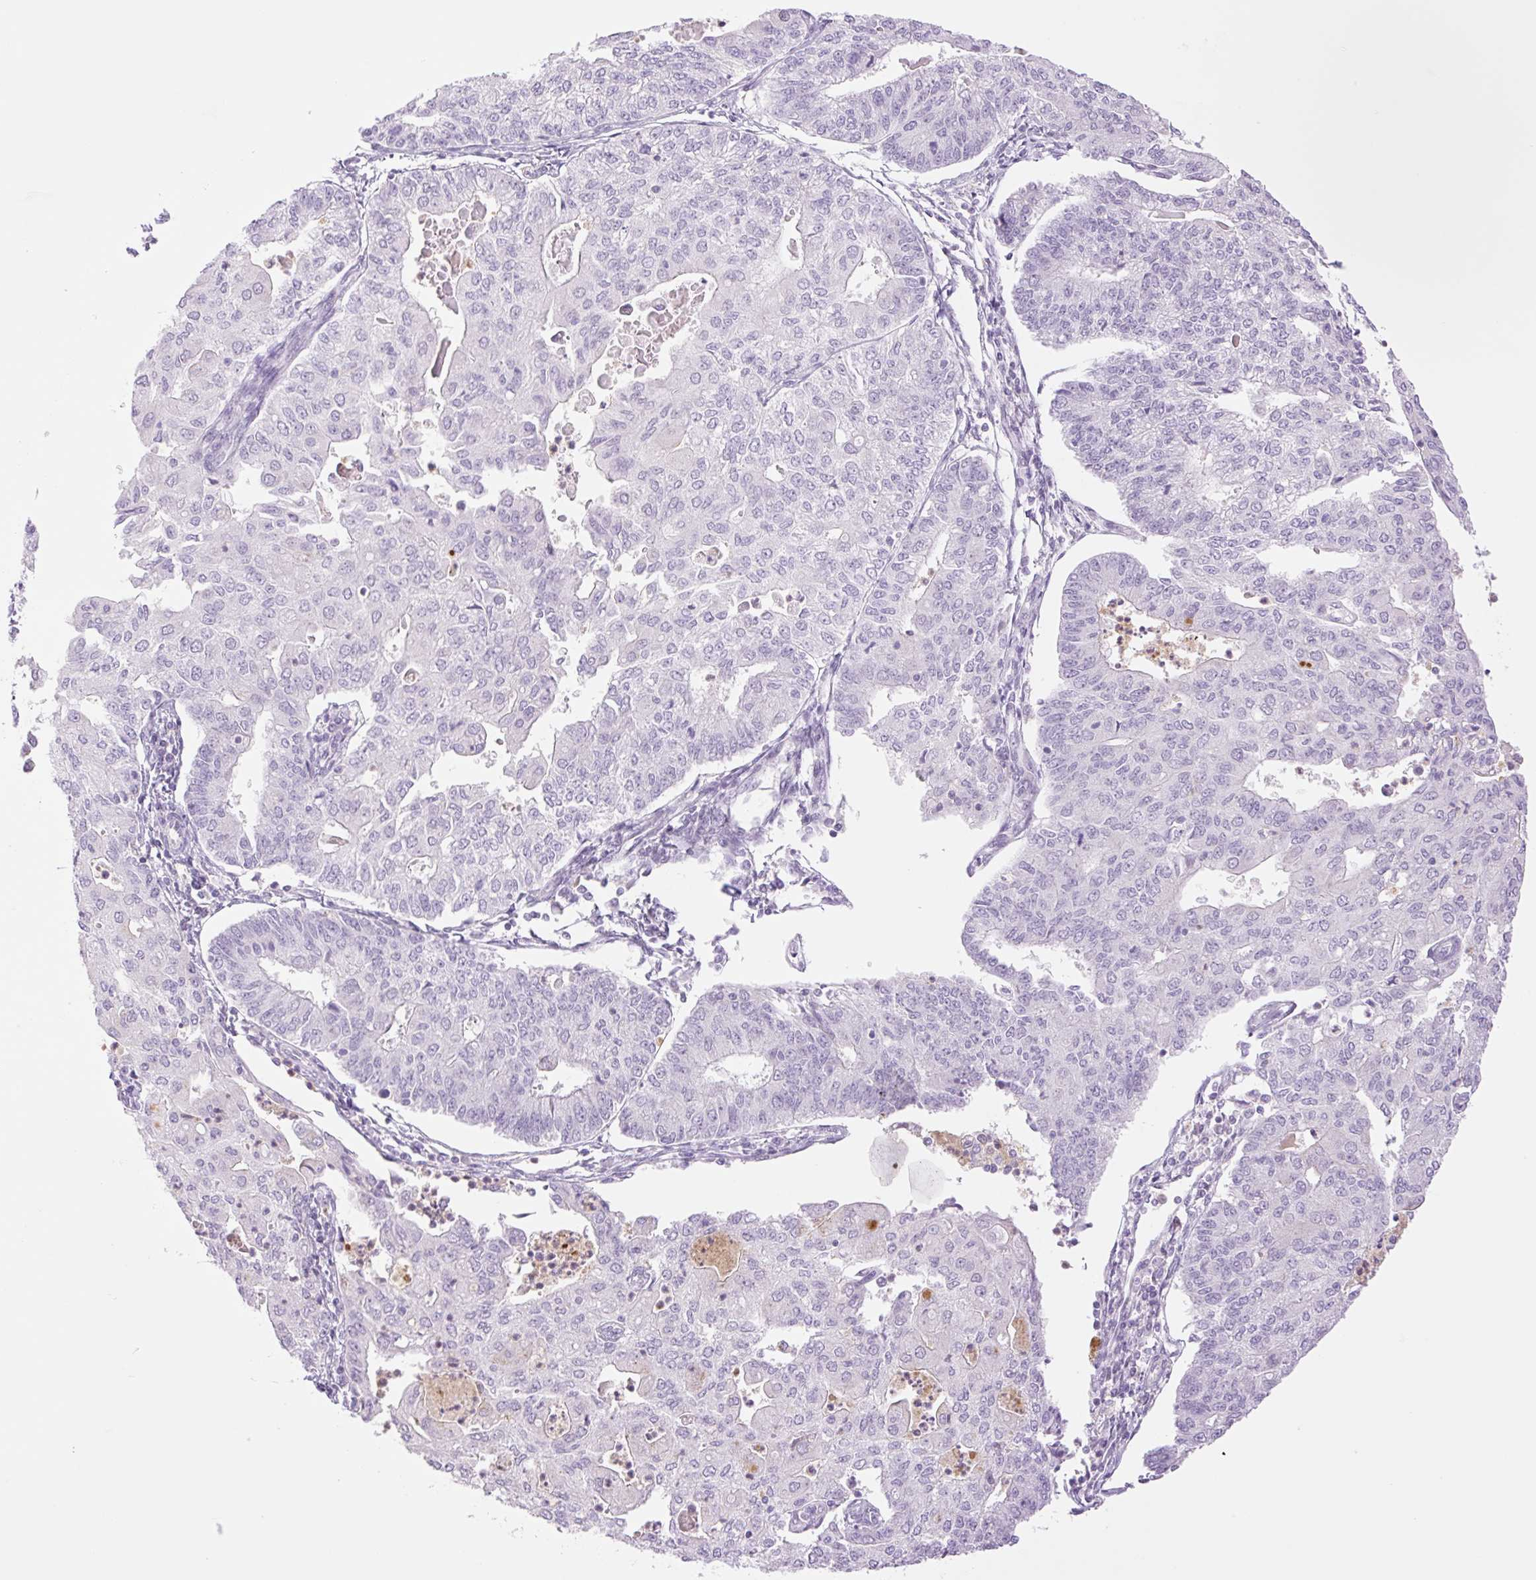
{"staining": {"intensity": "negative", "quantity": "none", "location": "none"}, "tissue": "endometrial cancer", "cell_type": "Tumor cells", "image_type": "cancer", "snomed": [{"axis": "morphology", "description": "Adenocarcinoma, NOS"}, {"axis": "topography", "description": "Endometrium"}], "caption": "Tumor cells are negative for brown protein staining in endometrial cancer.", "gene": "TBX15", "patient": {"sex": "female", "age": 56}}